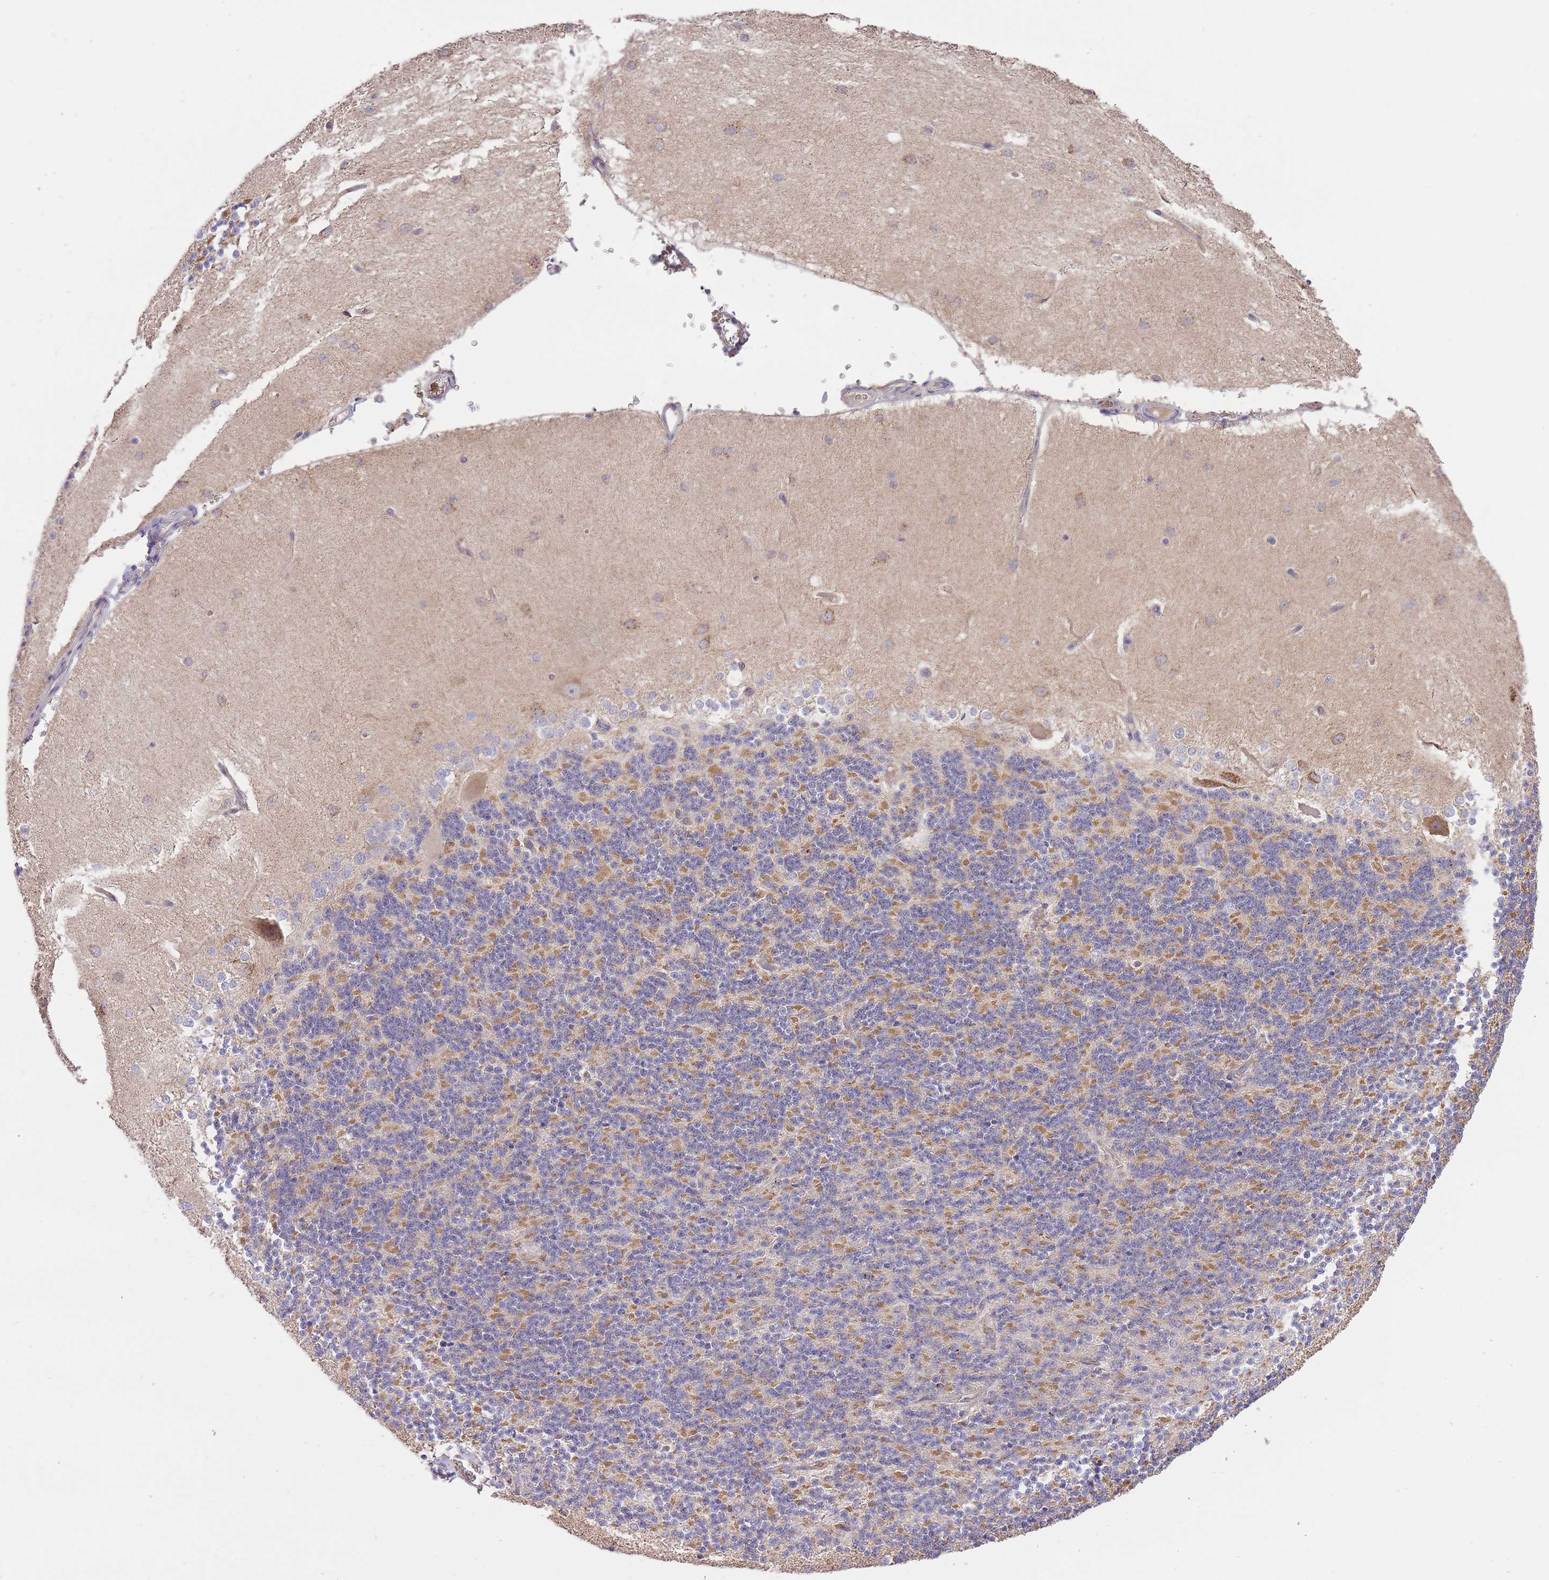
{"staining": {"intensity": "moderate", "quantity": "25%-75%", "location": "cytoplasmic/membranous"}, "tissue": "cerebellum", "cell_type": "Cells in granular layer", "image_type": "normal", "snomed": [{"axis": "morphology", "description": "Normal tissue, NOS"}, {"axis": "topography", "description": "Cerebellum"}], "caption": "Protein staining by immunohistochemistry (IHC) reveals moderate cytoplasmic/membranous staining in about 25%-75% of cells in granular layer in benign cerebellum. (Brightfield microscopy of DAB IHC at high magnification).", "gene": "PREP", "patient": {"sex": "female", "age": 29}}